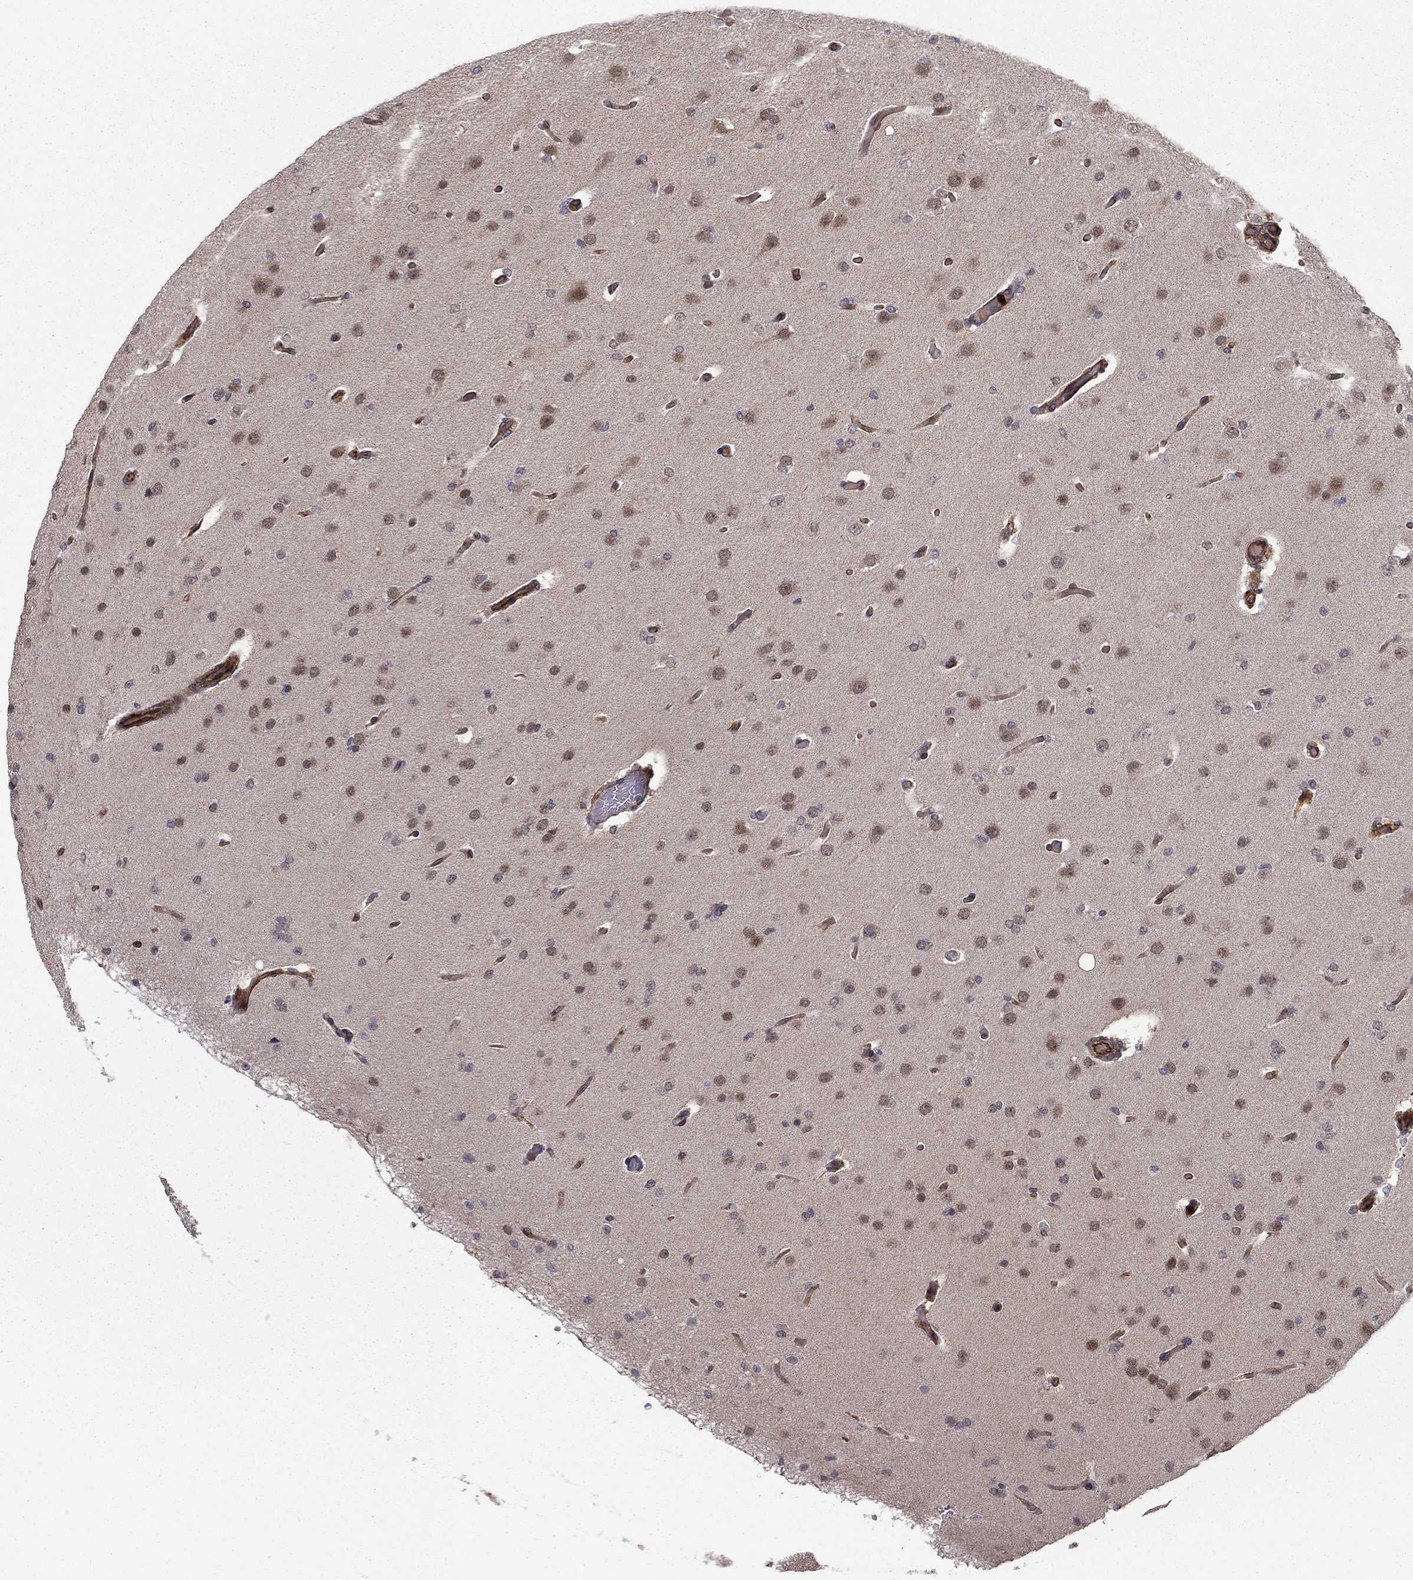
{"staining": {"intensity": "weak", "quantity": "<25%", "location": "nuclear"}, "tissue": "glioma", "cell_type": "Tumor cells", "image_type": "cancer", "snomed": [{"axis": "morphology", "description": "Glioma, malignant, Low grade"}, {"axis": "topography", "description": "Brain"}], "caption": "This is an IHC histopathology image of human low-grade glioma (malignant). There is no staining in tumor cells.", "gene": "ADM", "patient": {"sex": "male", "age": 41}}